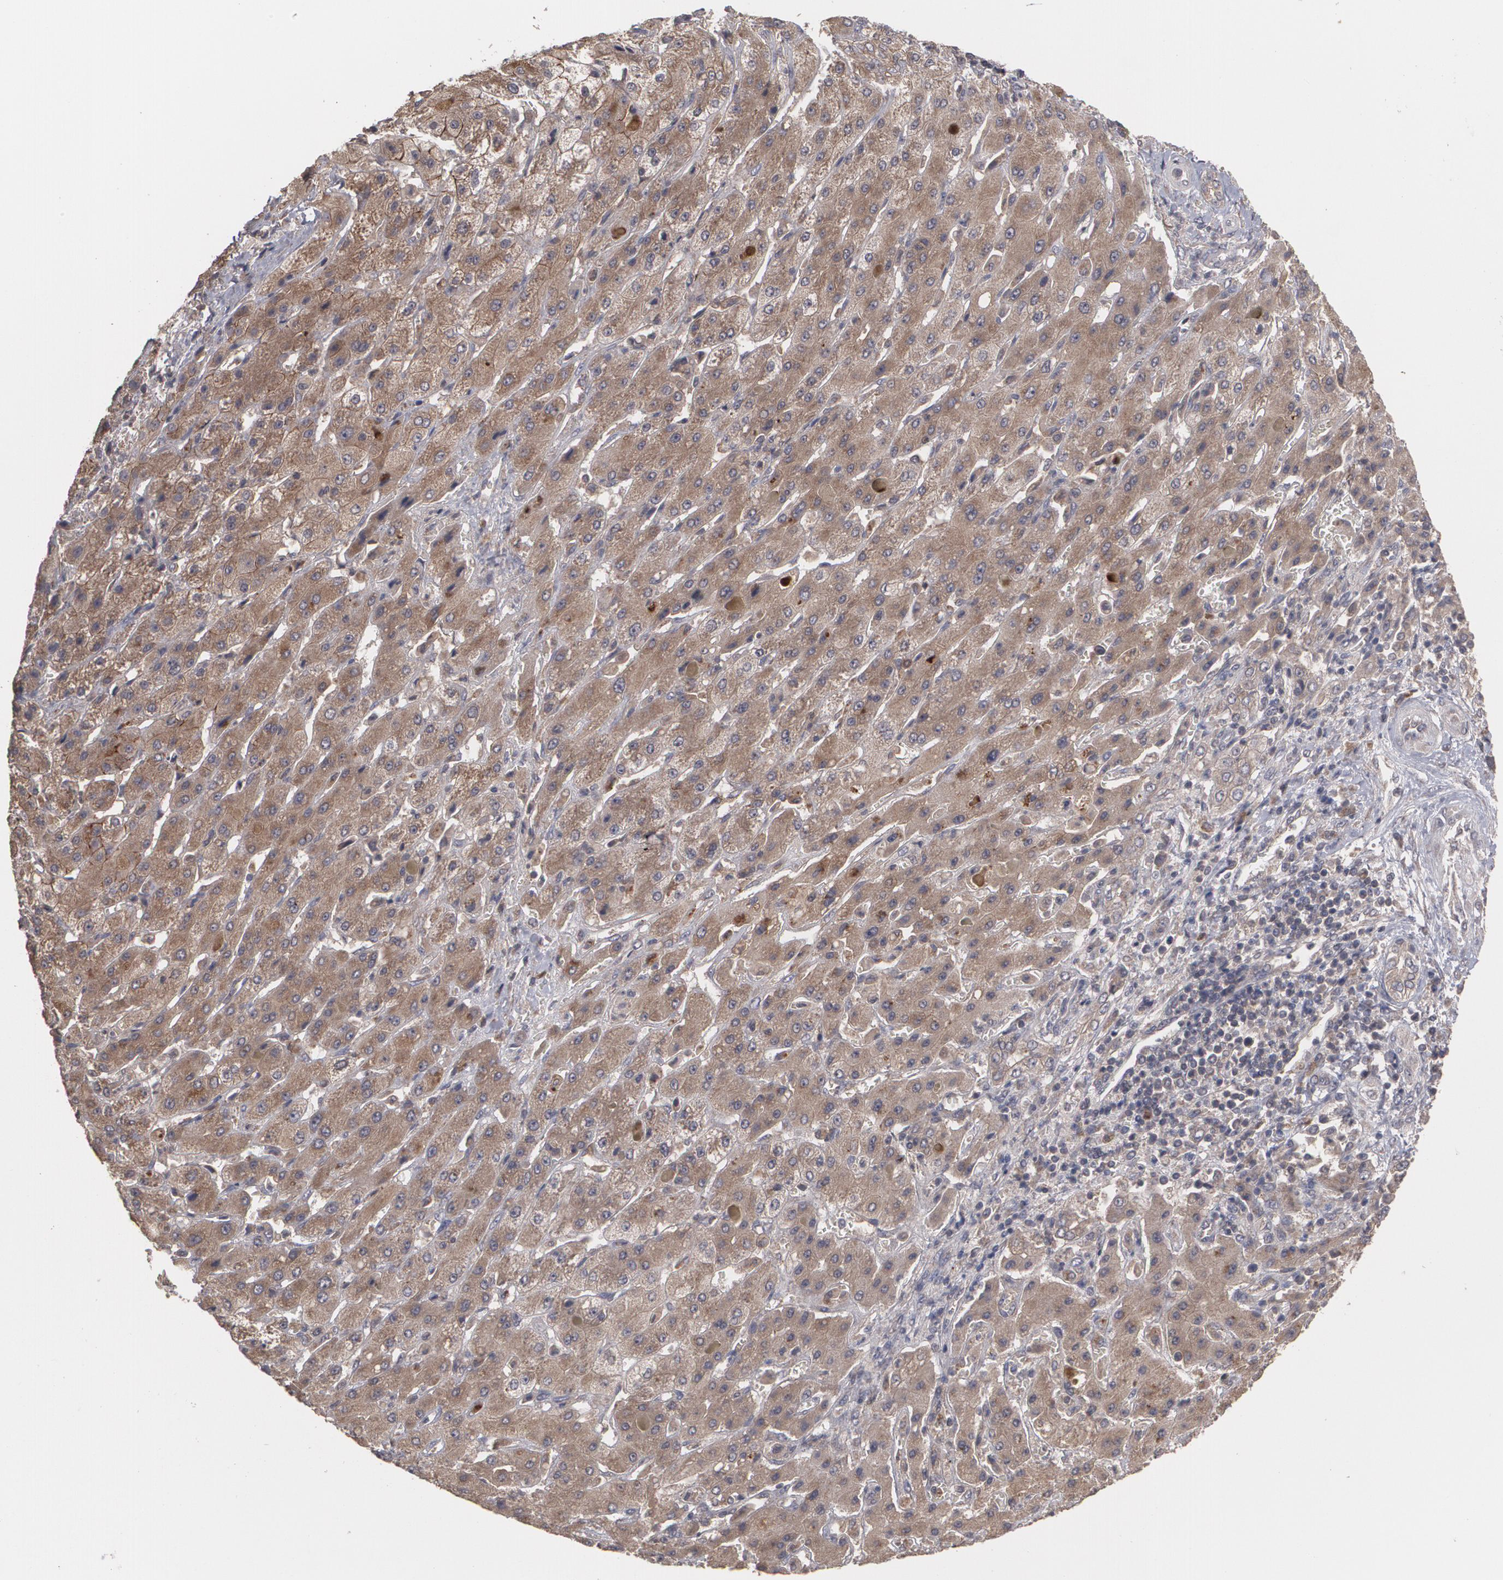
{"staining": {"intensity": "moderate", "quantity": ">75%", "location": "cytoplasmic/membranous"}, "tissue": "liver cancer", "cell_type": "Tumor cells", "image_type": "cancer", "snomed": [{"axis": "morphology", "description": "Cholangiocarcinoma"}, {"axis": "topography", "description": "Liver"}], "caption": "Liver cholangiocarcinoma tissue shows moderate cytoplasmic/membranous expression in about >75% of tumor cells", "gene": "ARF6", "patient": {"sex": "female", "age": 52}}